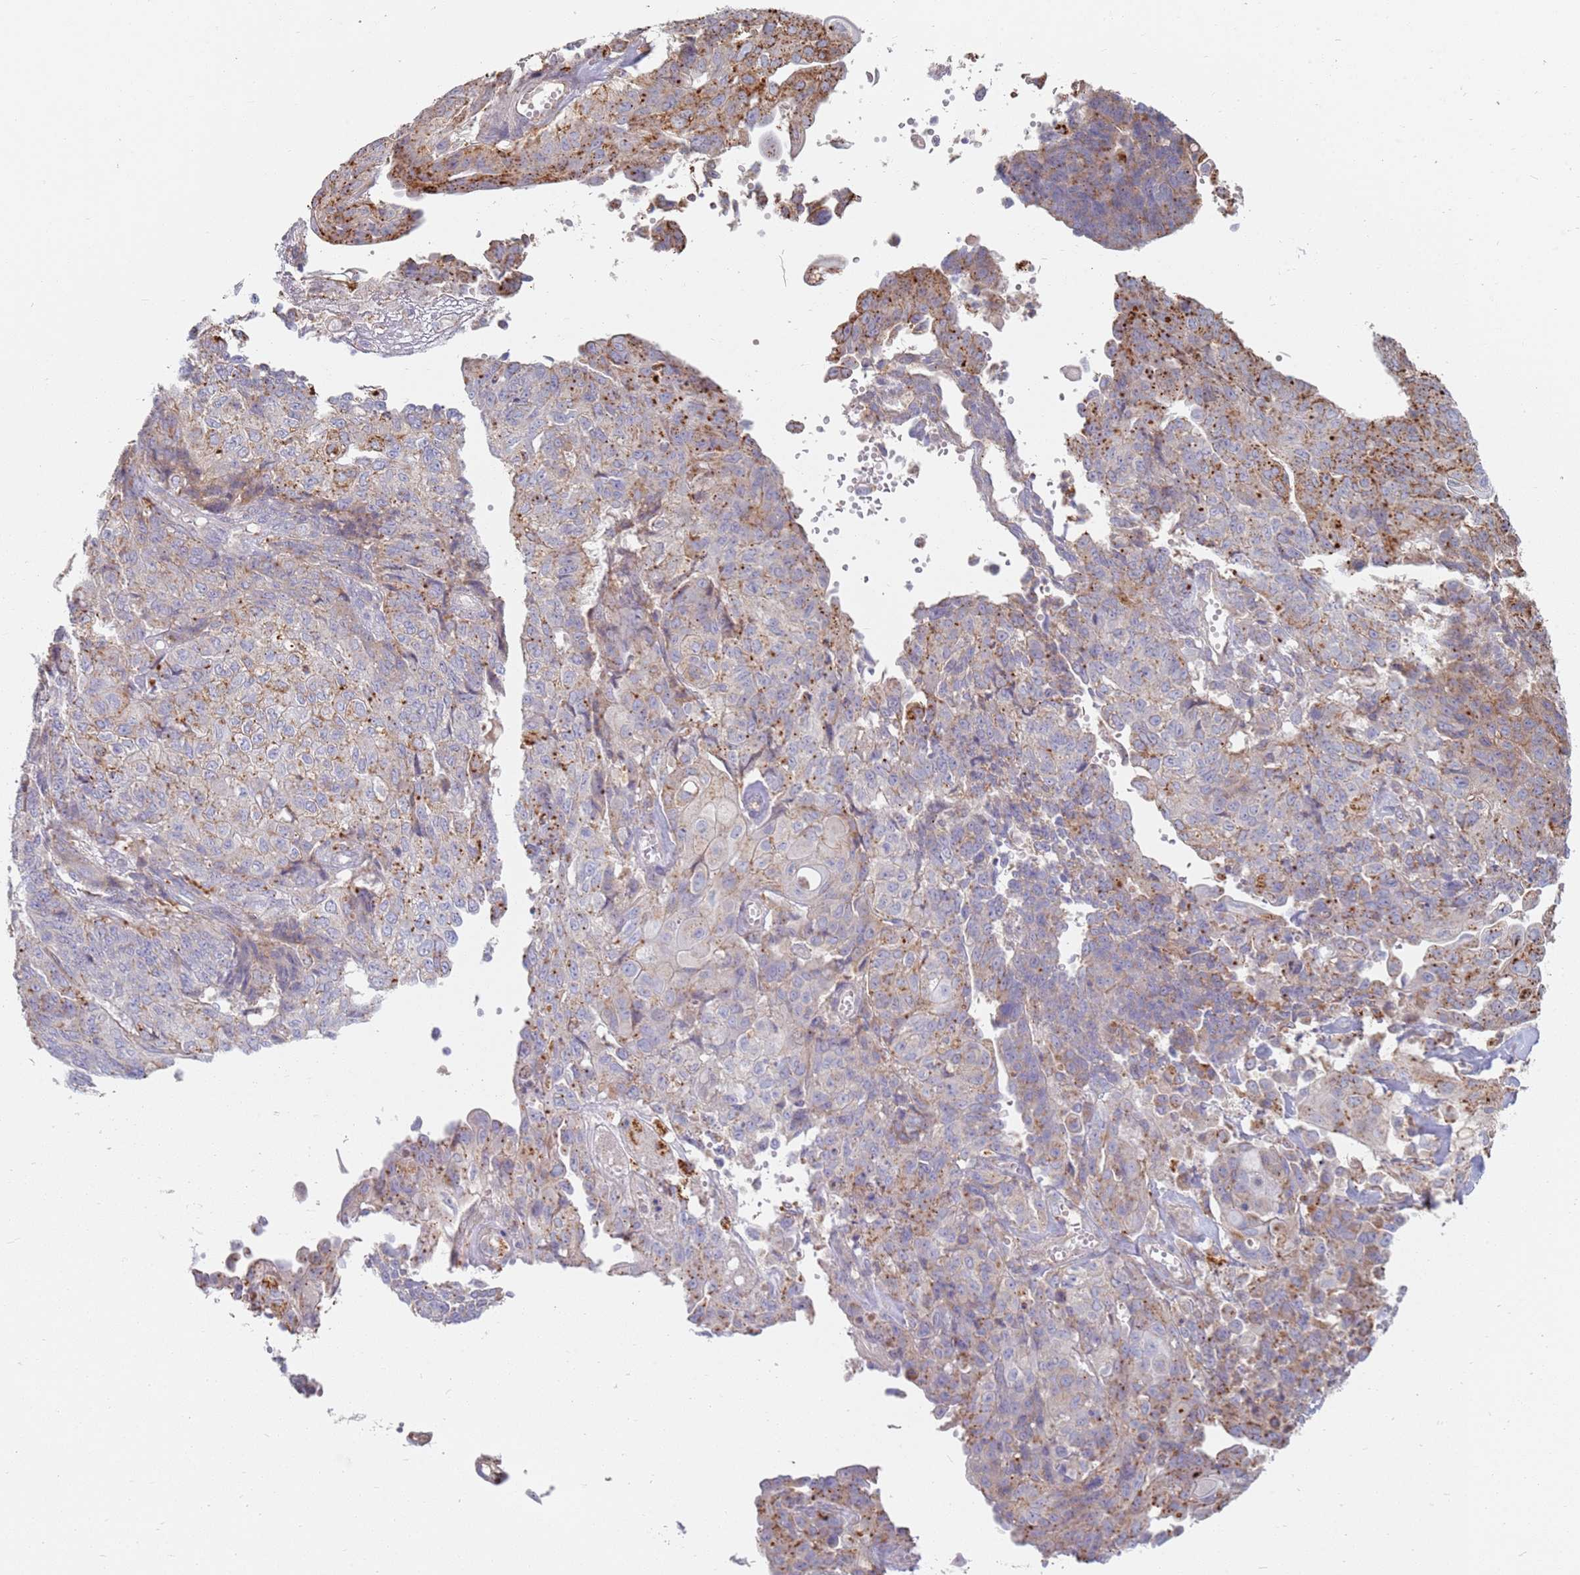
{"staining": {"intensity": "moderate", "quantity": "25%-75%", "location": "cytoplasmic/membranous"}, "tissue": "endometrial cancer", "cell_type": "Tumor cells", "image_type": "cancer", "snomed": [{"axis": "morphology", "description": "Adenocarcinoma, NOS"}, {"axis": "topography", "description": "Endometrium"}], "caption": "Adenocarcinoma (endometrial) was stained to show a protein in brown. There is medium levels of moderate cytoplasmic/membranous expression in approximately 25%-75% of tumor cells. The staining is performed using DAB (3,3'-diaminobenzidine) brown chromogen to label protein expression. The nuclei are counter-stained blue using hematoxylin.", "gene": "TMEM229B", "patient": {"sex": "female", "age": 32}}